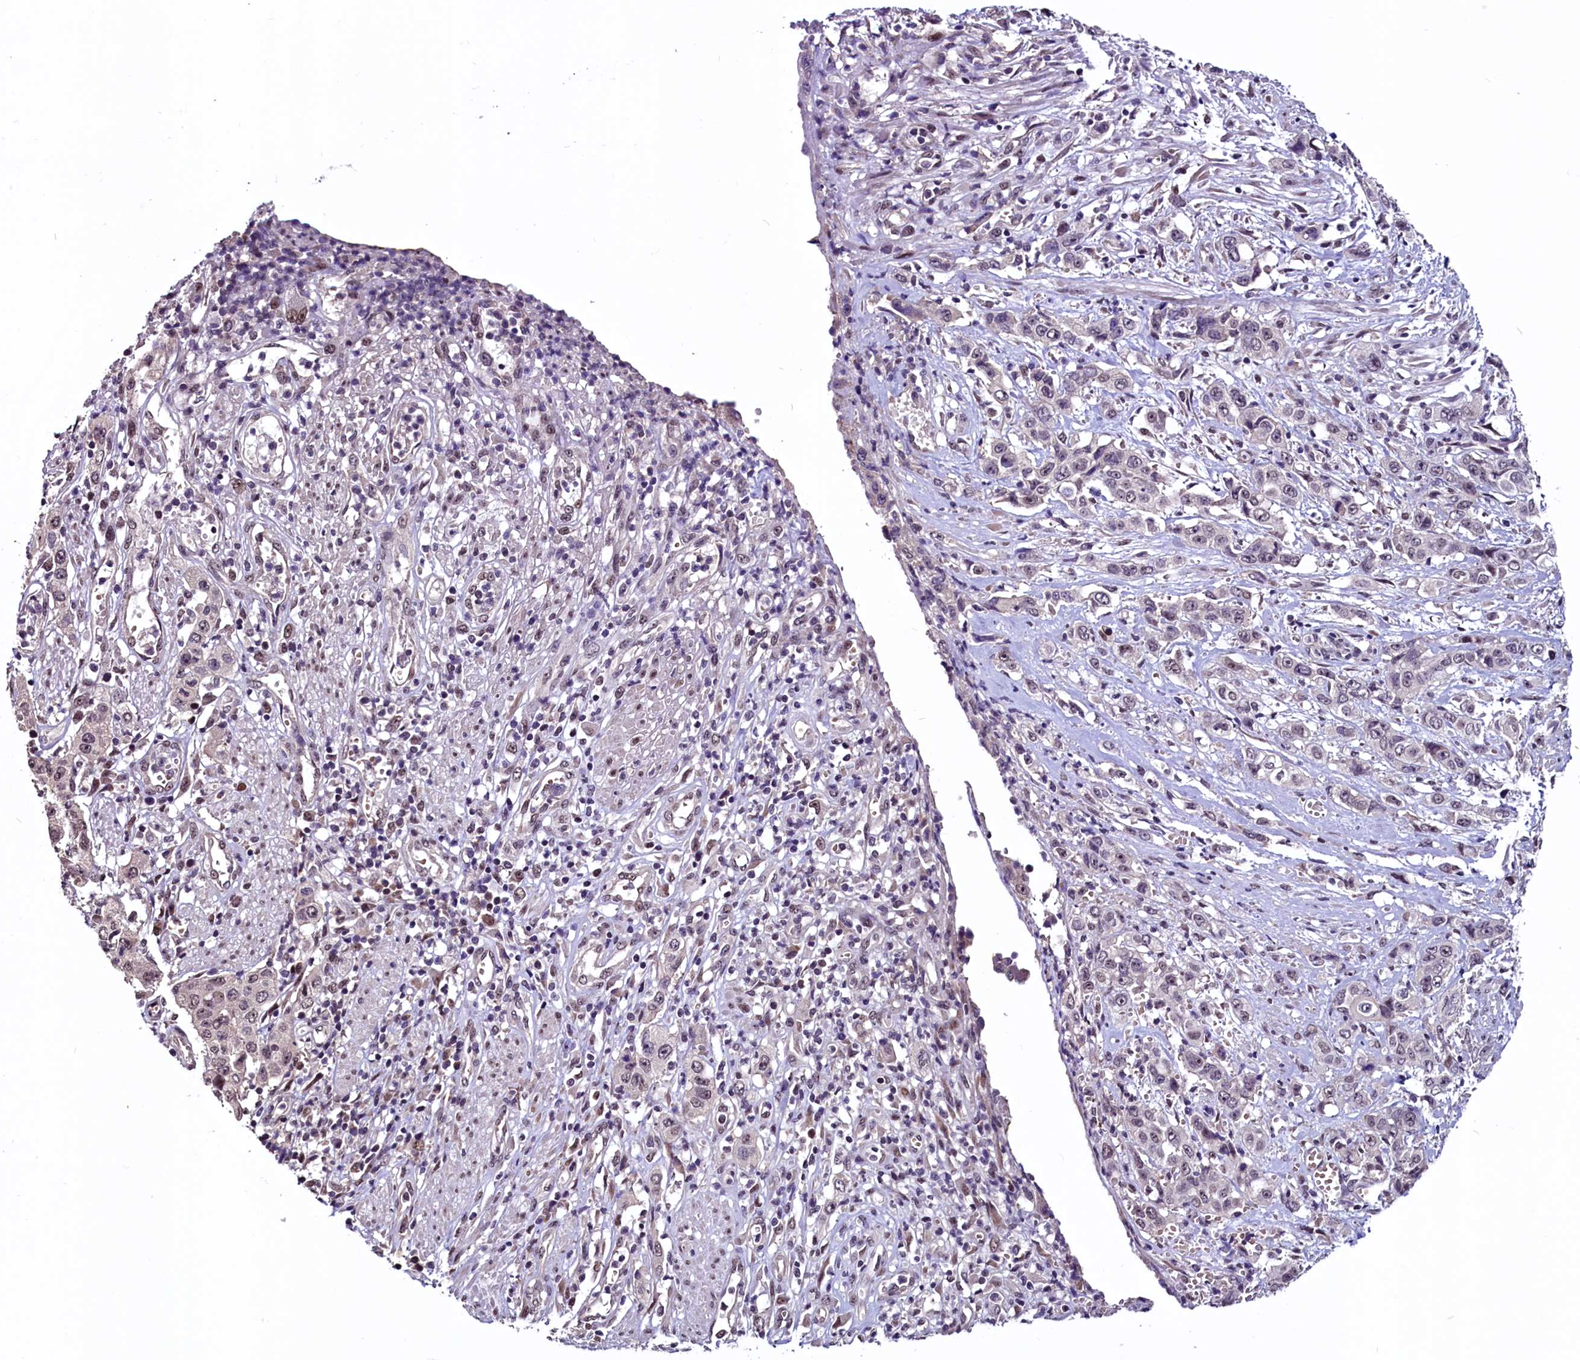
{"staining": {"intensity": "negative", "quantity": "none", "location": "none"}, "tissue": "stomach cancer", "cell_type": "Tumor cells", "image_type": "cancer", "snomed": [{"axis": "morphology", "description": "Adenocarcinoma, NOS"}, {"axis": "topography", "description": "Stomach, upper"}], "caption": "Micrograph shows no significant protein staining in tumor cells of stomach cancer (adenocarcinoma).", "gene": "RNMT", "patient": {"sex": "male", "age": 62}}